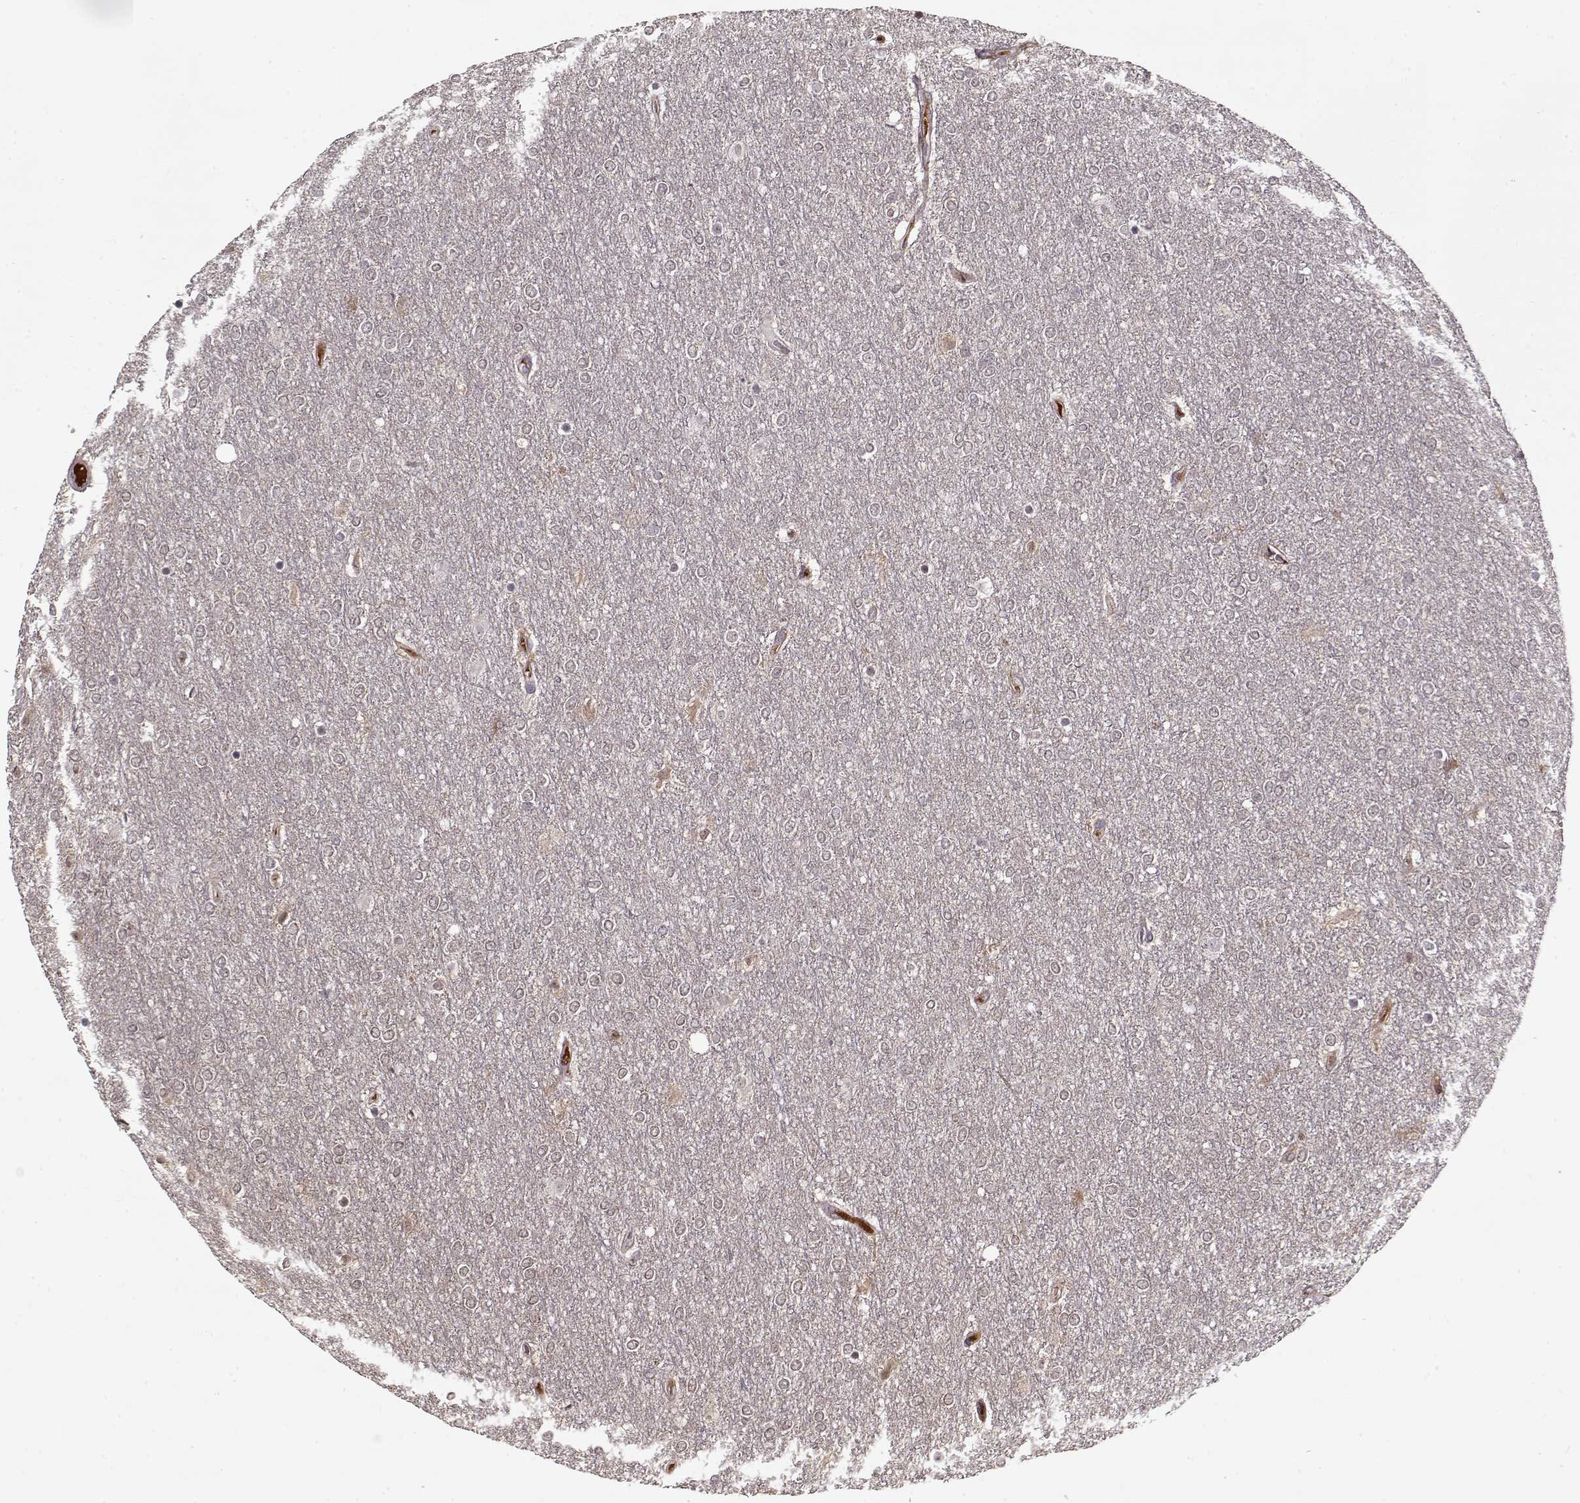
{"staining": {"intensity": "negative", "quantity": "none", "location": "none"}, "tissue": "glioma", "cell_type": "Tumor cells", "image_type": "cancer", "snomed": [{"axis": "morphology", "description": "Glioma, malignant, High grade"}, {"axis": "topography", "description": "Brain"}], "caption": "A high-resolution image shows immunohistochemistry (IHC) staining of high-grade glioma (malignant), which reveals no significant expression in tumor cells.", "gene": "AFM", "patient": {"sex": "female", "age": 61}}